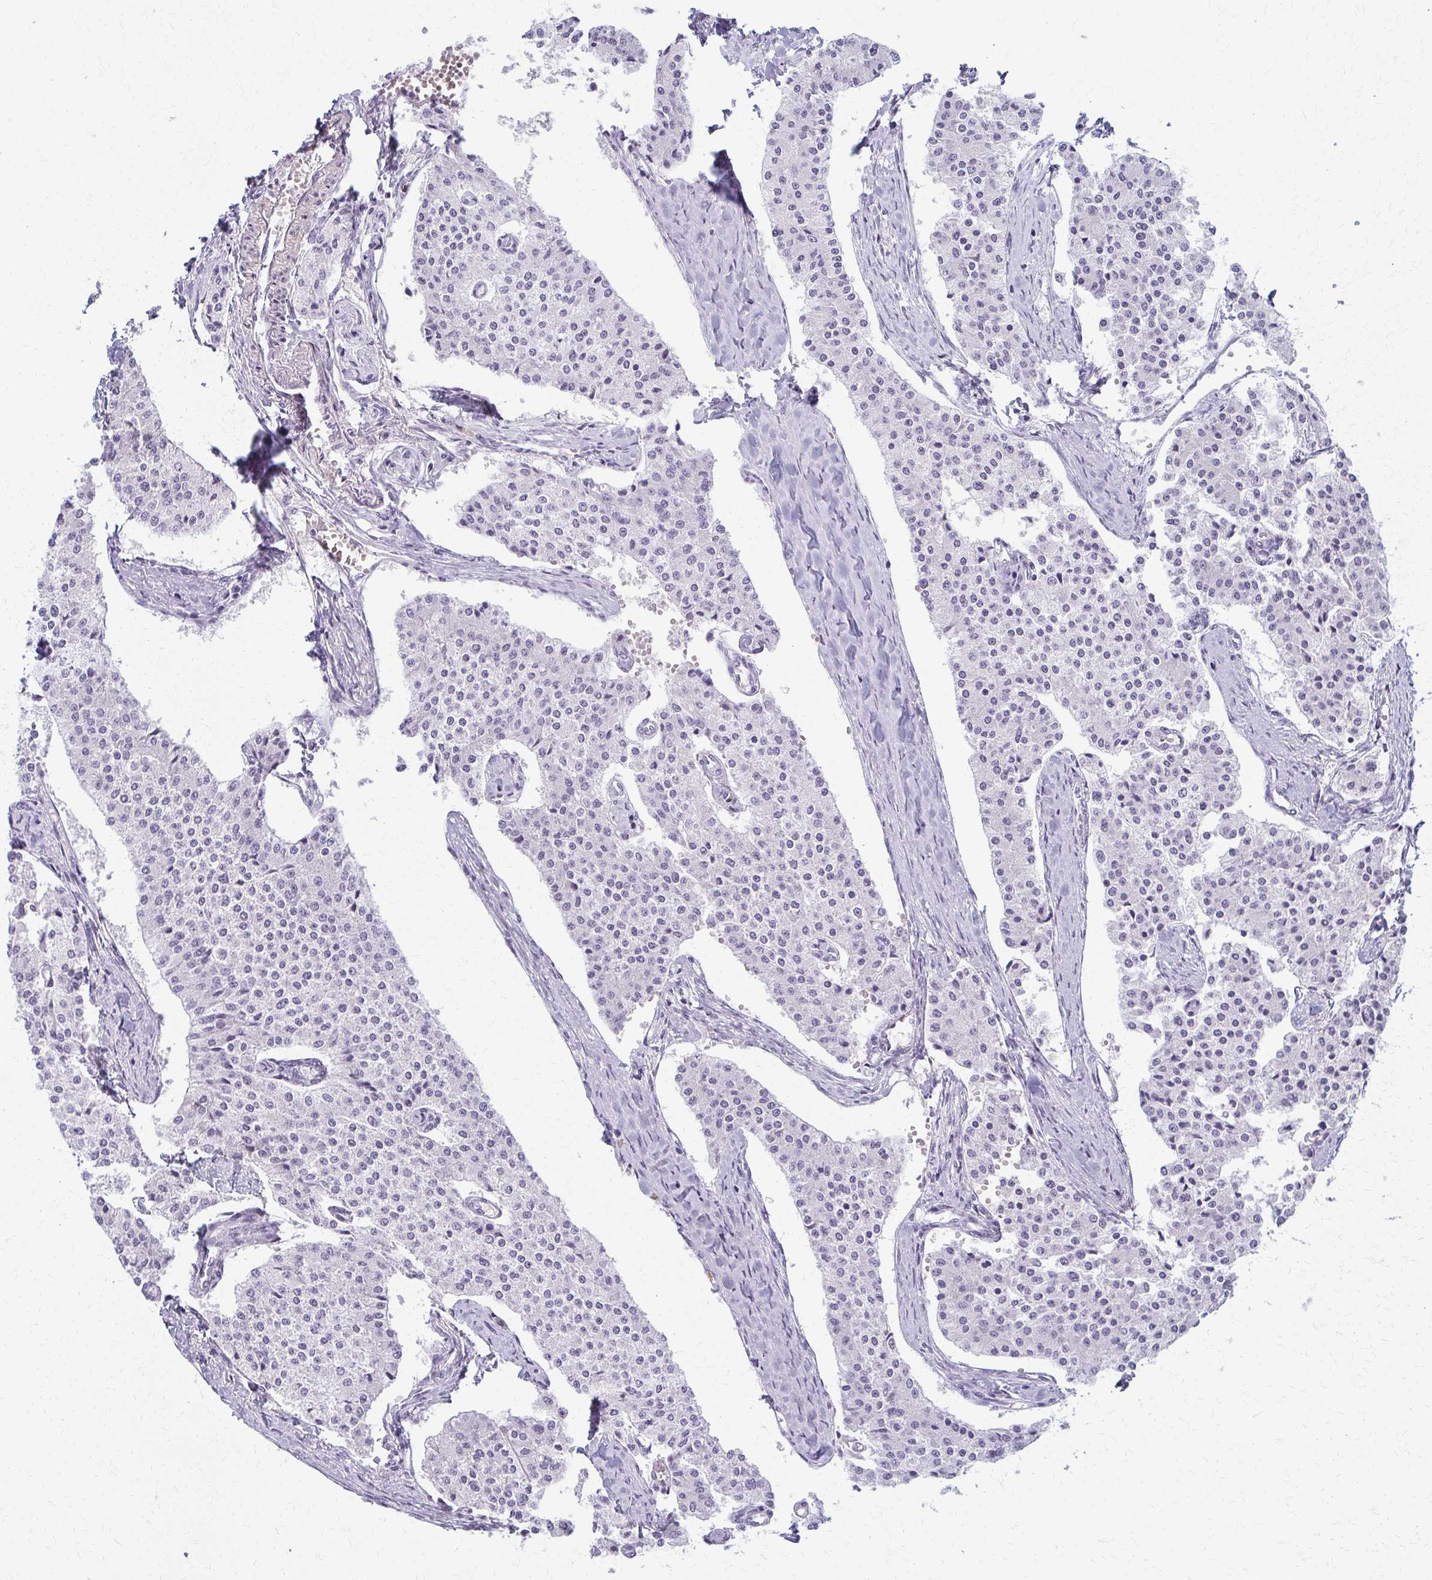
{"staining": {"intensity": "negative", "quantity": "none", "location": "none"}, "tissue": "carcinoid", "cell_type": "Tumor cells", "image_type": "cancer", "snomed": [{"axis": "morphology", "description": "Carcinoid, malignant, NOS"}, {"axis": "topography", "description": "Colon"}], "caption": "There is no significant staining in tumor cells of carcinoid.", "gene": "CA3", "patient": {"sex": "female", "age": 52}}